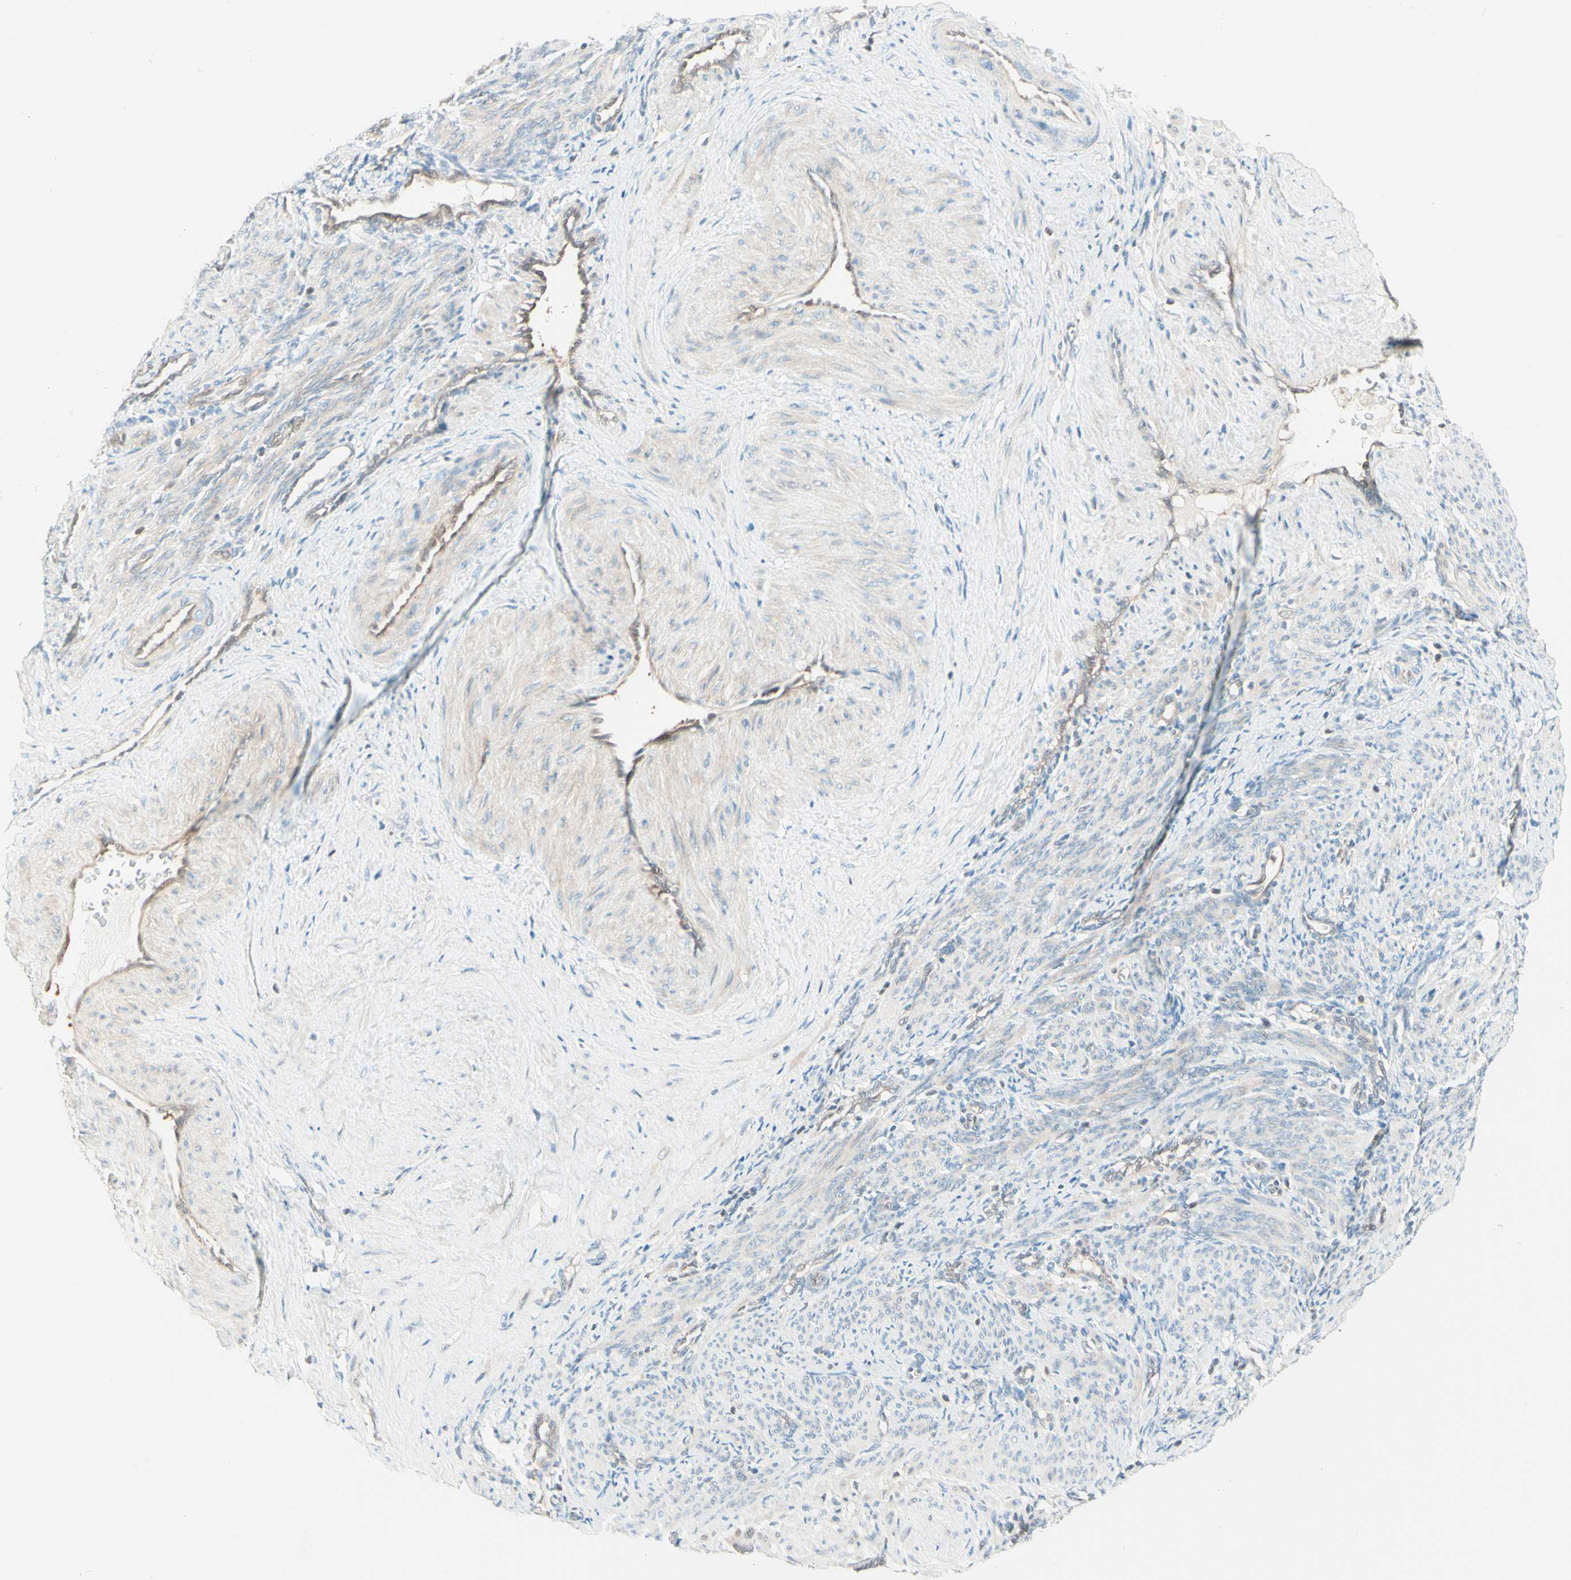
{"staining": {"intensity": "weak", "quantity": ">75%", "location": "cytoplasmic/membranous"}, "tissue": "smooth muscle", "cell_type": "Smooth muscle cells", "image_type": "normal", "snomed": [{"axis": "morphology", "description": "Normal tissue, NOS"}, {"axis": "topography", "description": "Endometrium"}], "caption": "IHC (DAB (3,3'-diaminobenzidine)) staining of unremarkable smooth muscle displays weak cytoplasmic/membranous protein expression in approximately >75% of smooth muscle cells. (Brightfield microscopy of DAB IHC at high magnification).", "gene": "UPK3B", "patient": {"sex": "female", "age": 33}}